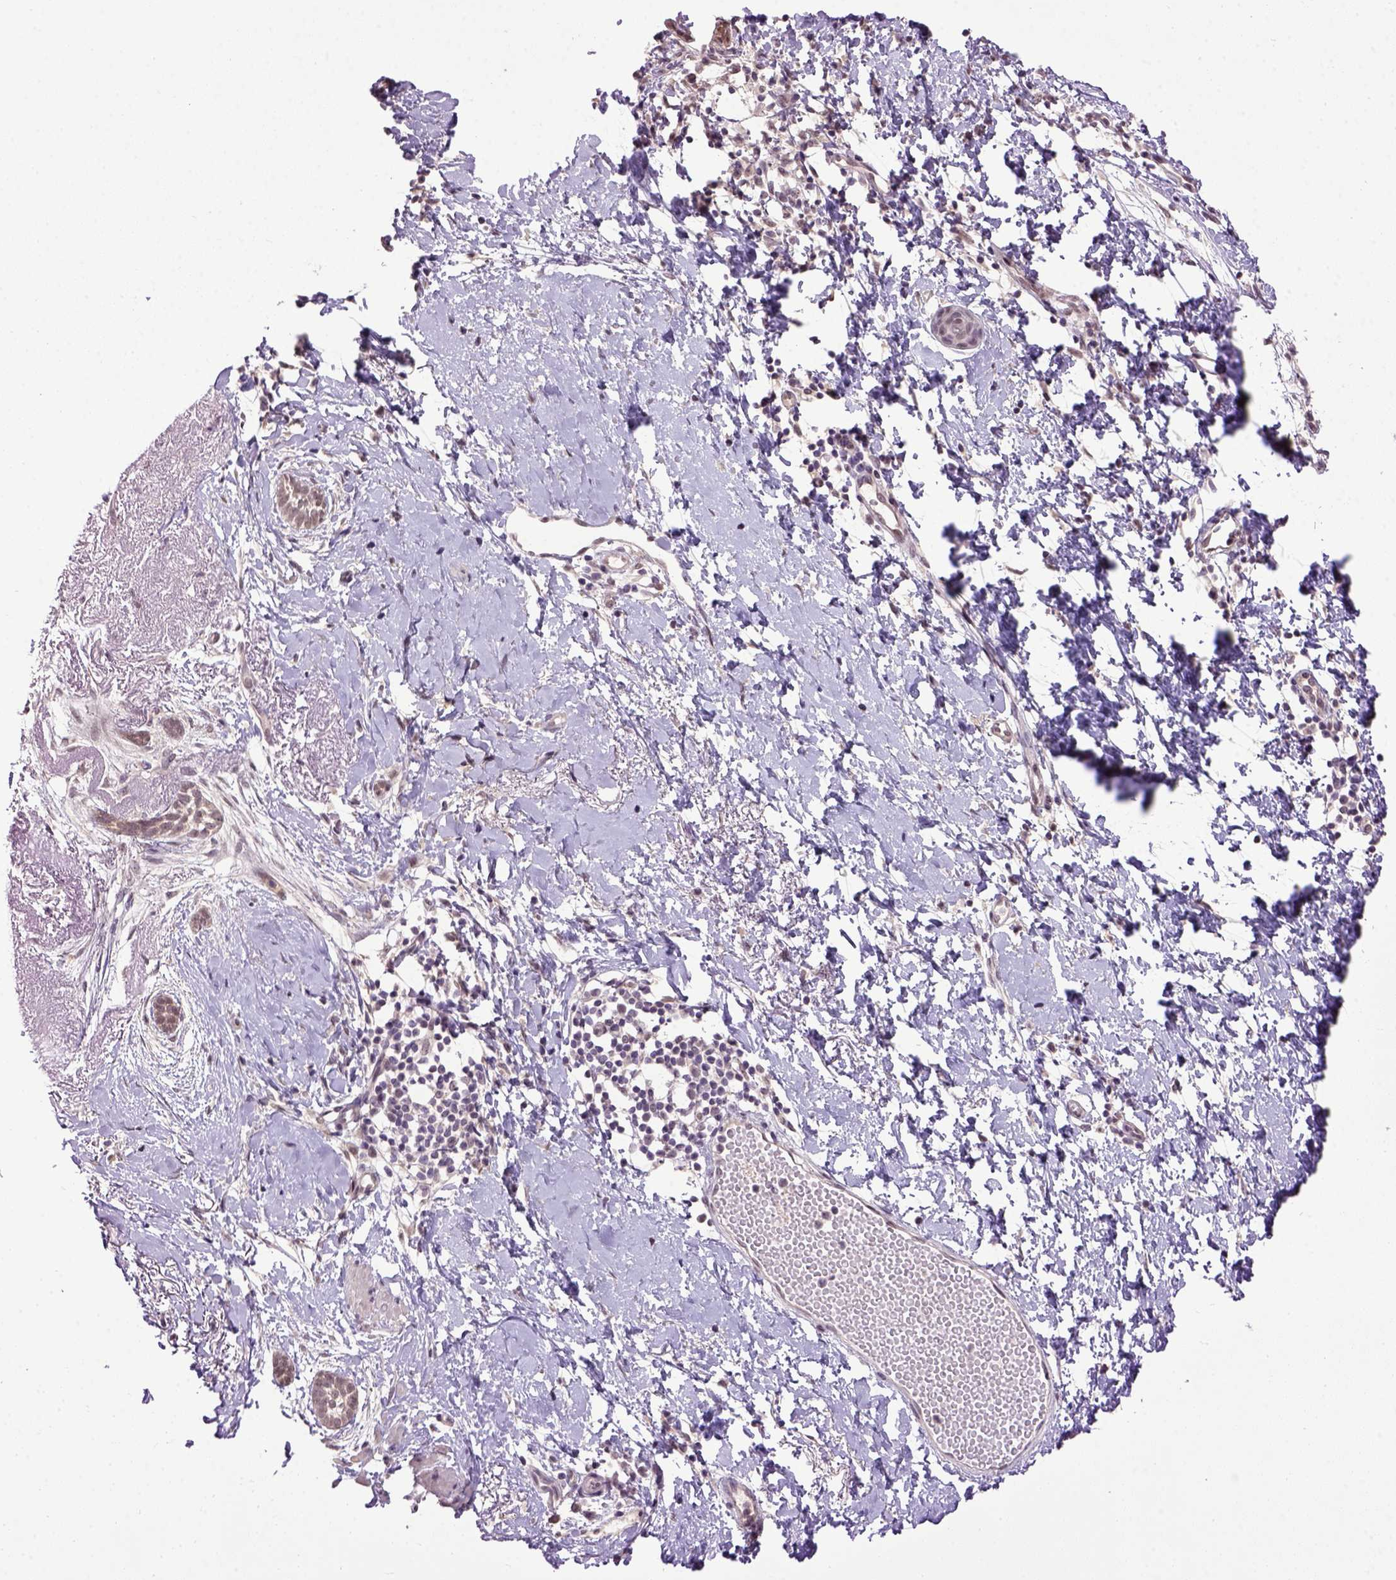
{"staining": {"intensity": "weak", "quantity": "25%-75%", "location": "cytoplasmic/membranous"}, "tissue": "skin cancer", "cell_type": "Tumor cells", "image_type": "cancer", "snomed": [{"axis": "morphology", "description": "Normal tissue, NOS"}, {"axis": "morphology", "description": "Basal cell carcinoma"}, {"axis": "topography", "description": "Skin"}], "caption": "Protein staining of skin cancer tissue displays weak cytoplasmic/membranous positivity in about 25%-75% of tumor cells. The staining is performed using DAB (3,3'-diaminobenzidine) brown chromogen to label protein expression. The nuclei are counter-stained blue using hematoxylin.", "gene": "RAB43", "patient": {"sex": "male", "age": 84}}